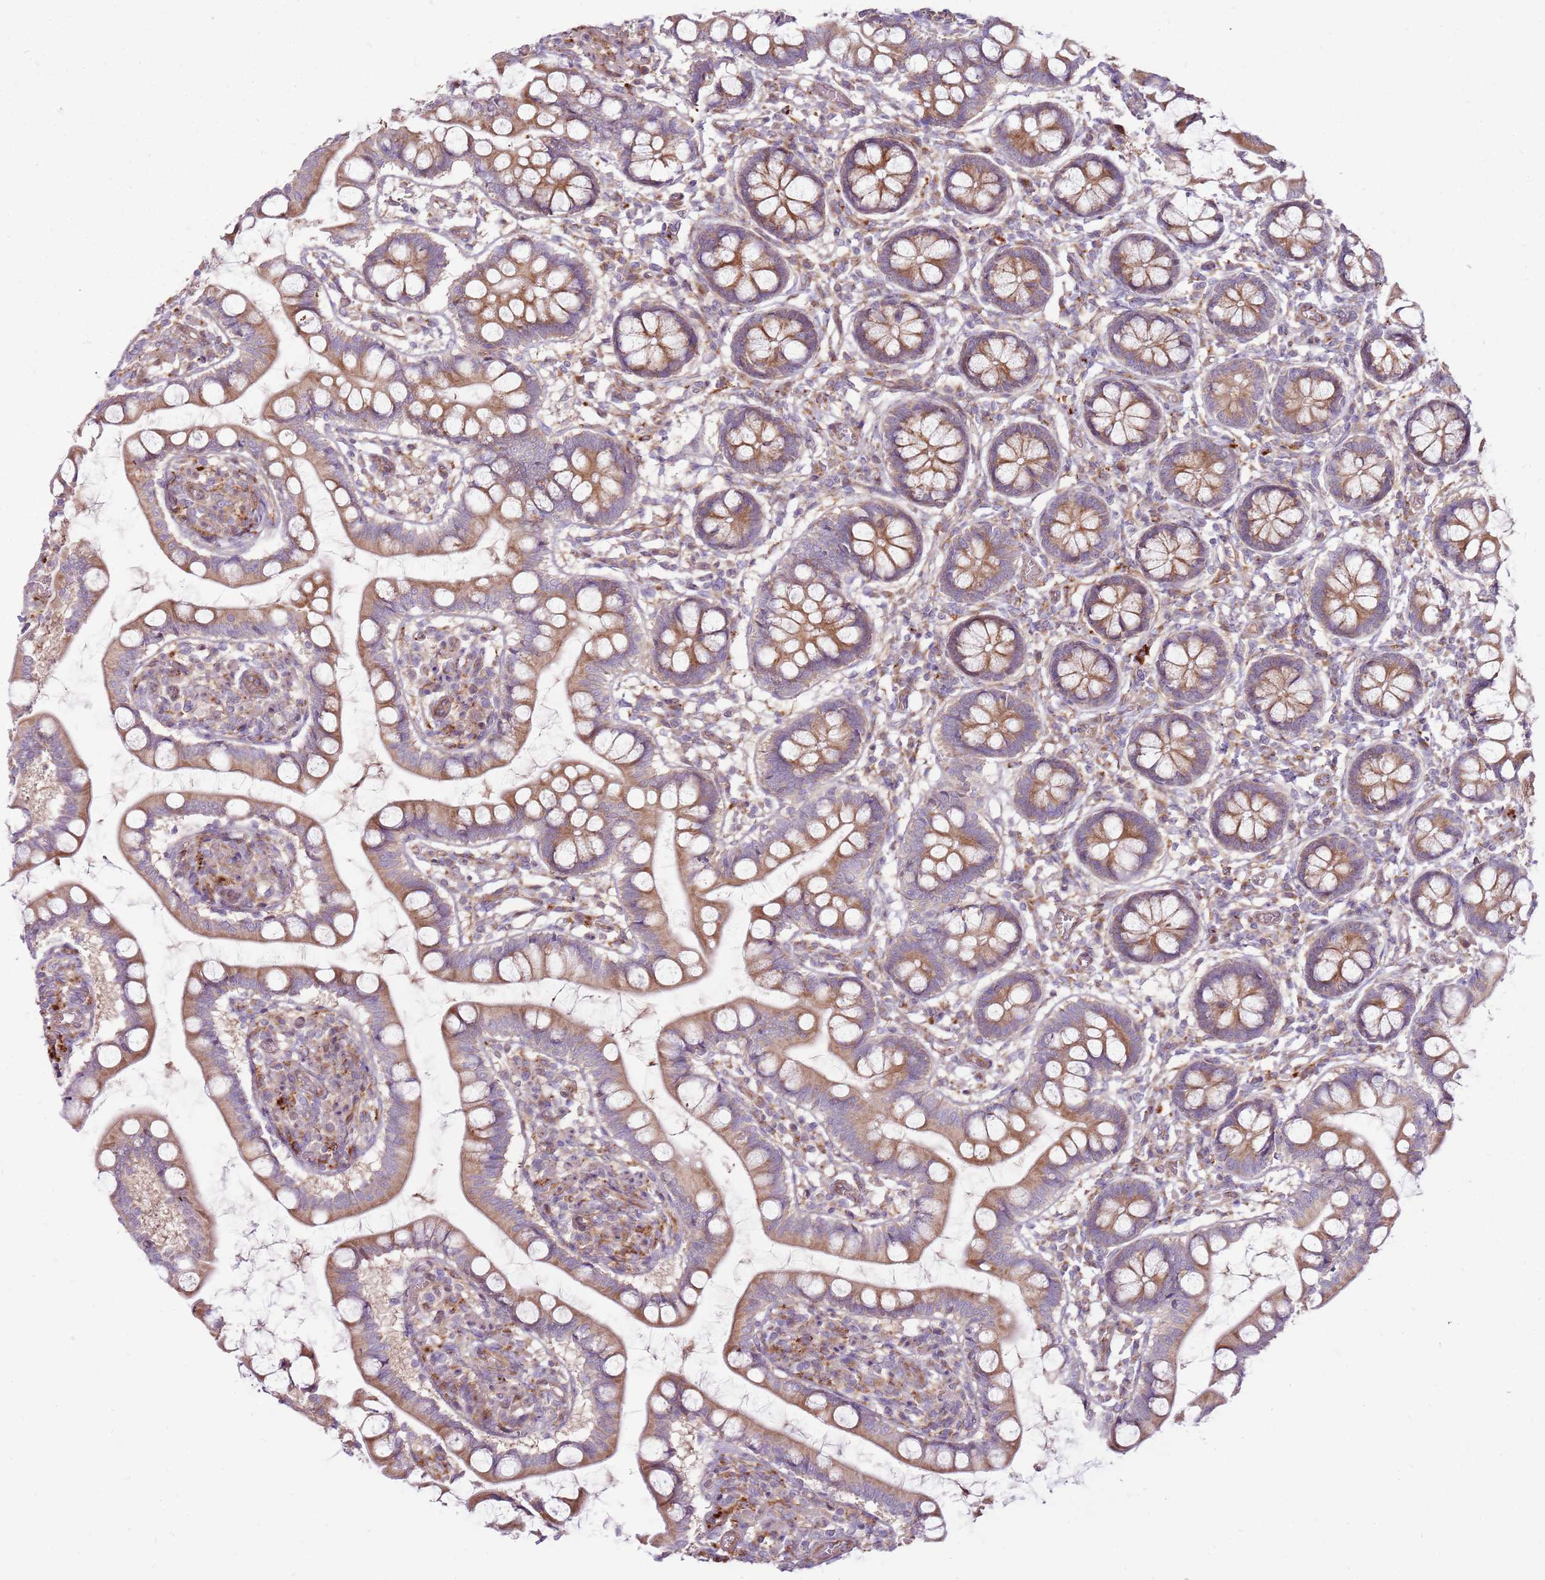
{"staining": {"intensity": "moderate", "quantity": ">75%", "location": "cytoplasmic/membranous"}, "tissue": "small intestine", "cell_type": "Glandular cells", "image_type": "normal", "snomed": [{"axis": "morphology", "description": "Normal tissue, NOS"}, {"axis": "topography", "description": "Small intestine"}], "caption": "Small intestine was stained to show a protein in brown. There is medium levels of moderate cytoplasmic/membranous staining in about >75% of glandular cells.", "gene": "EMC1", "patient": {"sex": "male", "age": 52}}